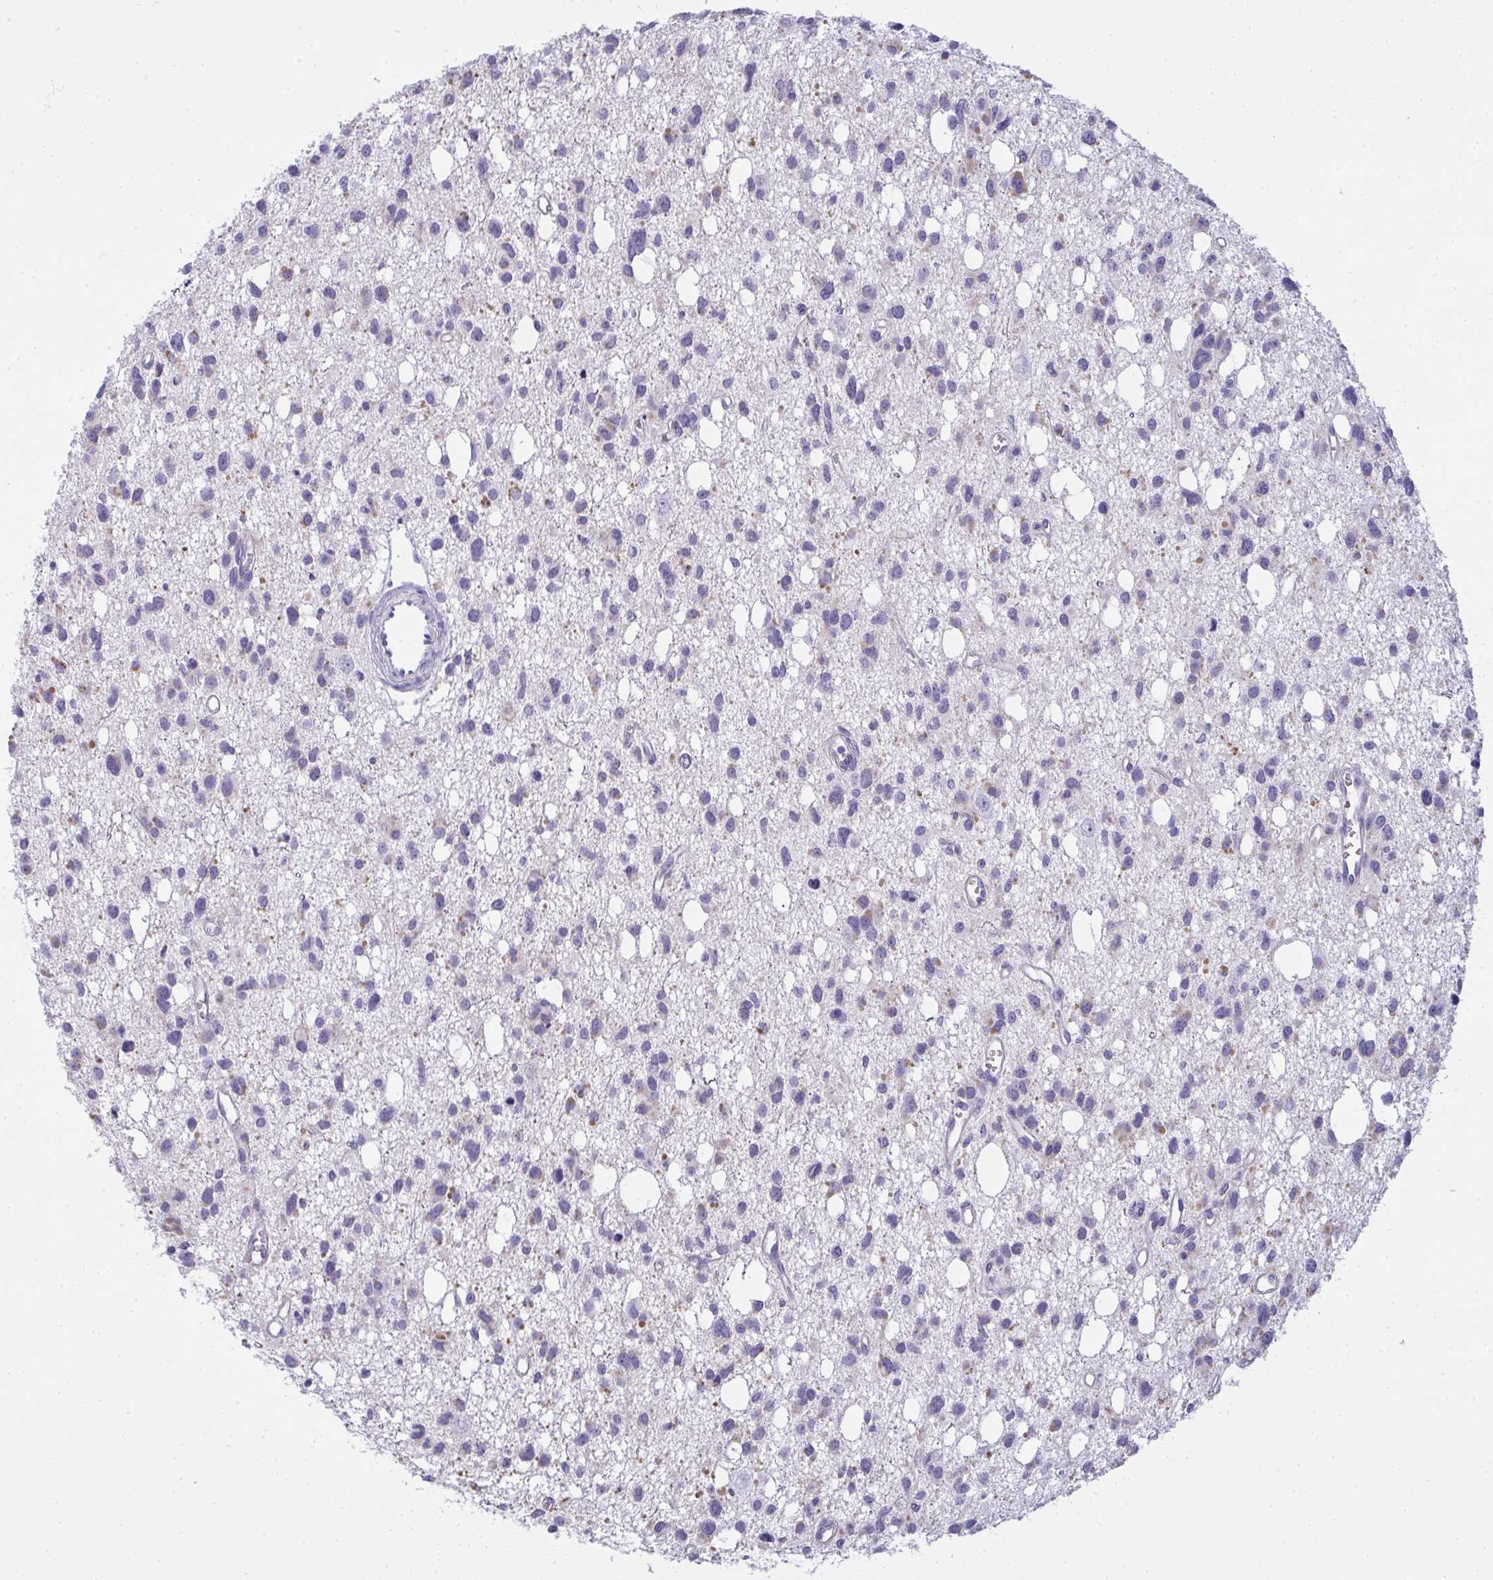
{"staining": {"intensity": "negative", "quantity": "none", "location": "none"}, "tissue": "glioma", "cell_type": "Tumor cells", "image_type": "cancer", "snomed": [{"axis": "morphology", "description": "Glioma, malignant, High grade"}, {"axis": "topography", "description": "Brain"}], "caption": "Tumor cells show no significant protein expression in malignant glioma (high-grade).", "gene": "GSDMB", "patient": {"sex": "male", "age": 23}}